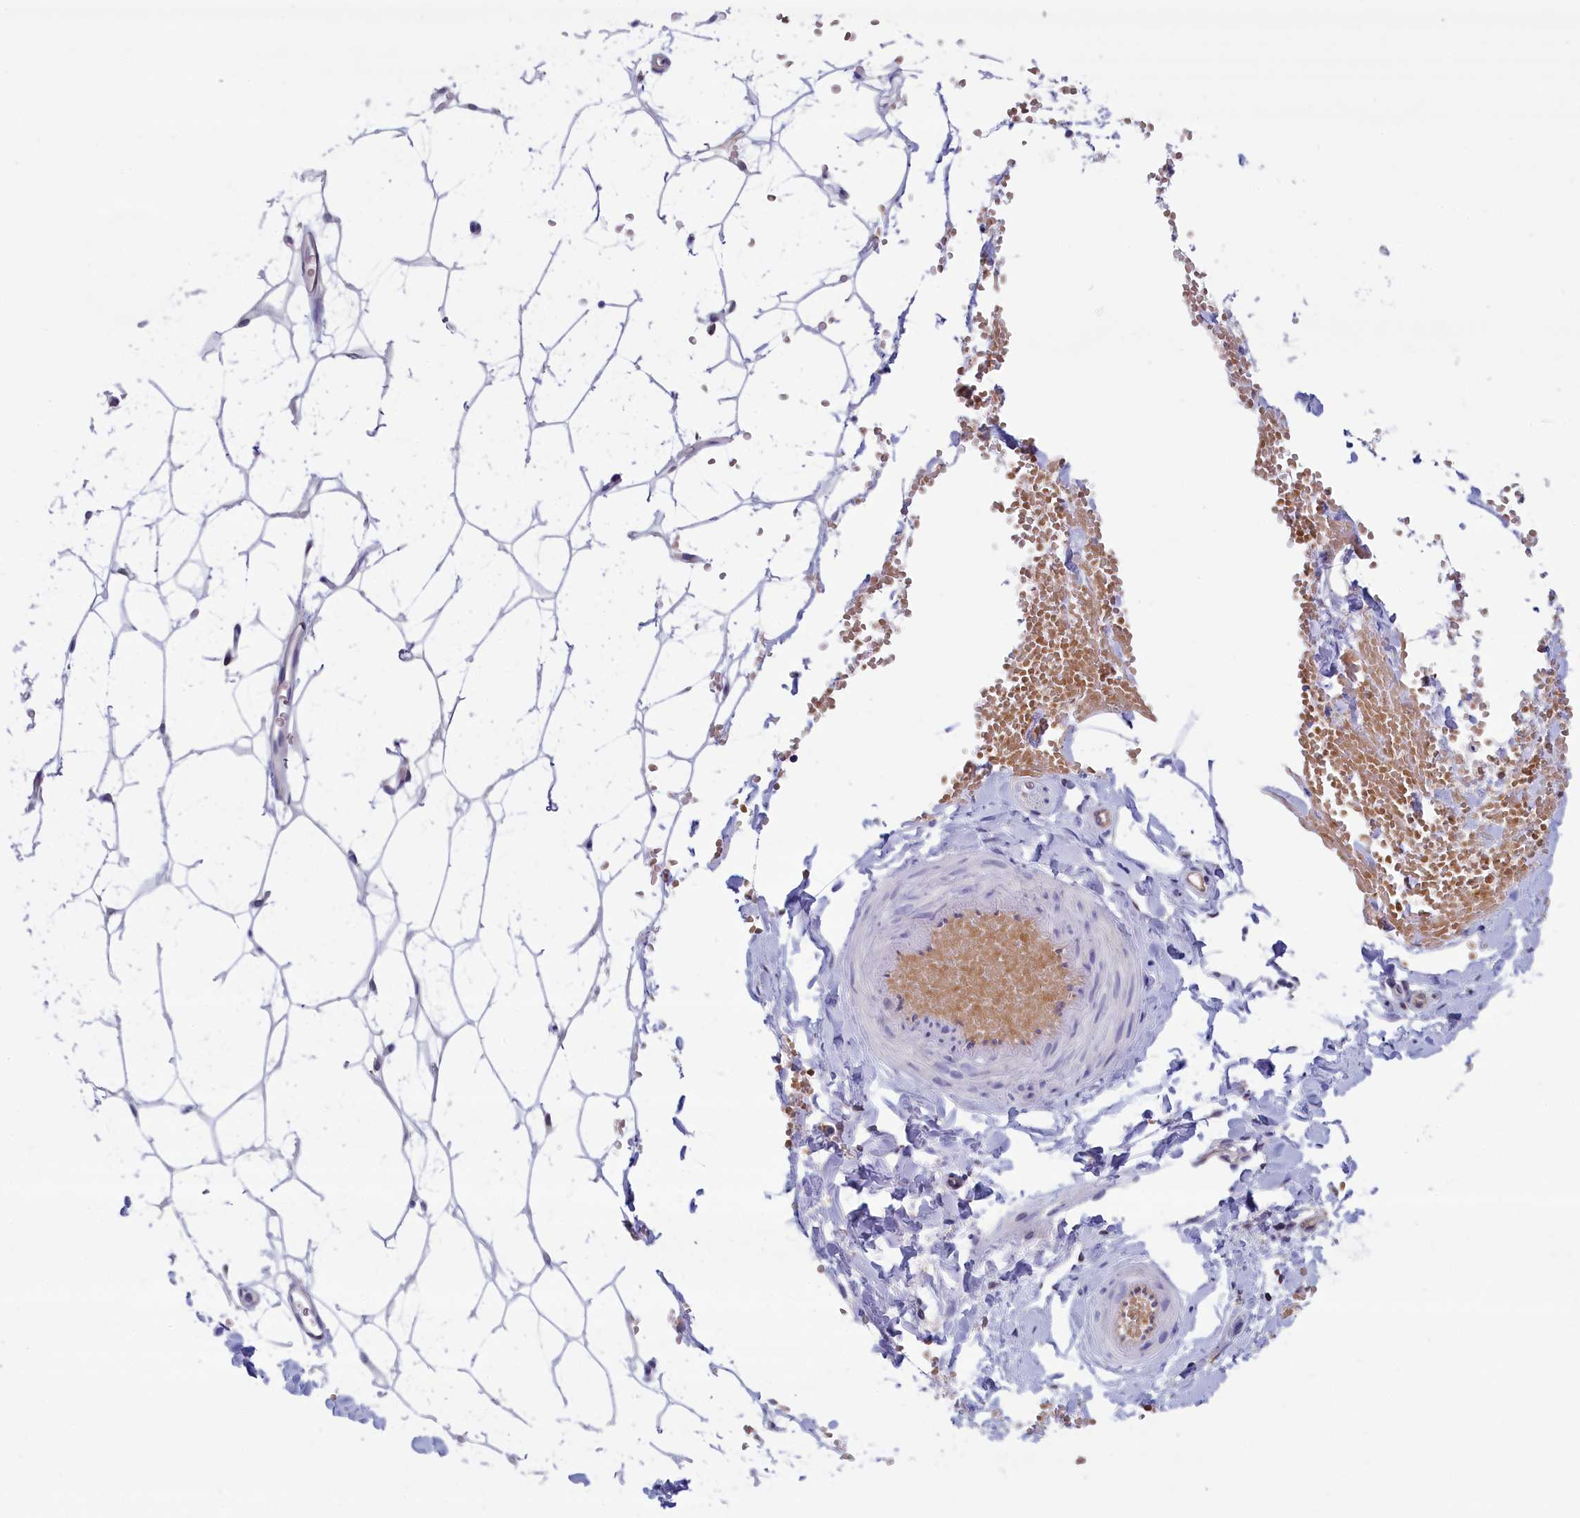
{"staining": {"intensity": "negative", "quantity": "none", "location": "none"}, "tissue": "adipose tissue", "cell_type": "Adipocytes", "image_type": "normal", "snomed": [{"axis": "morphology", "description": "Normal tissue, NOS"}, {"axis": "topography", "description": "Breast"}], "caption": "The histopathology image shows no staining of adipocytes in unremarkable adipose tissue.", "gene": "ABCC12", "patient": {"sex": "female", "age": 23}}